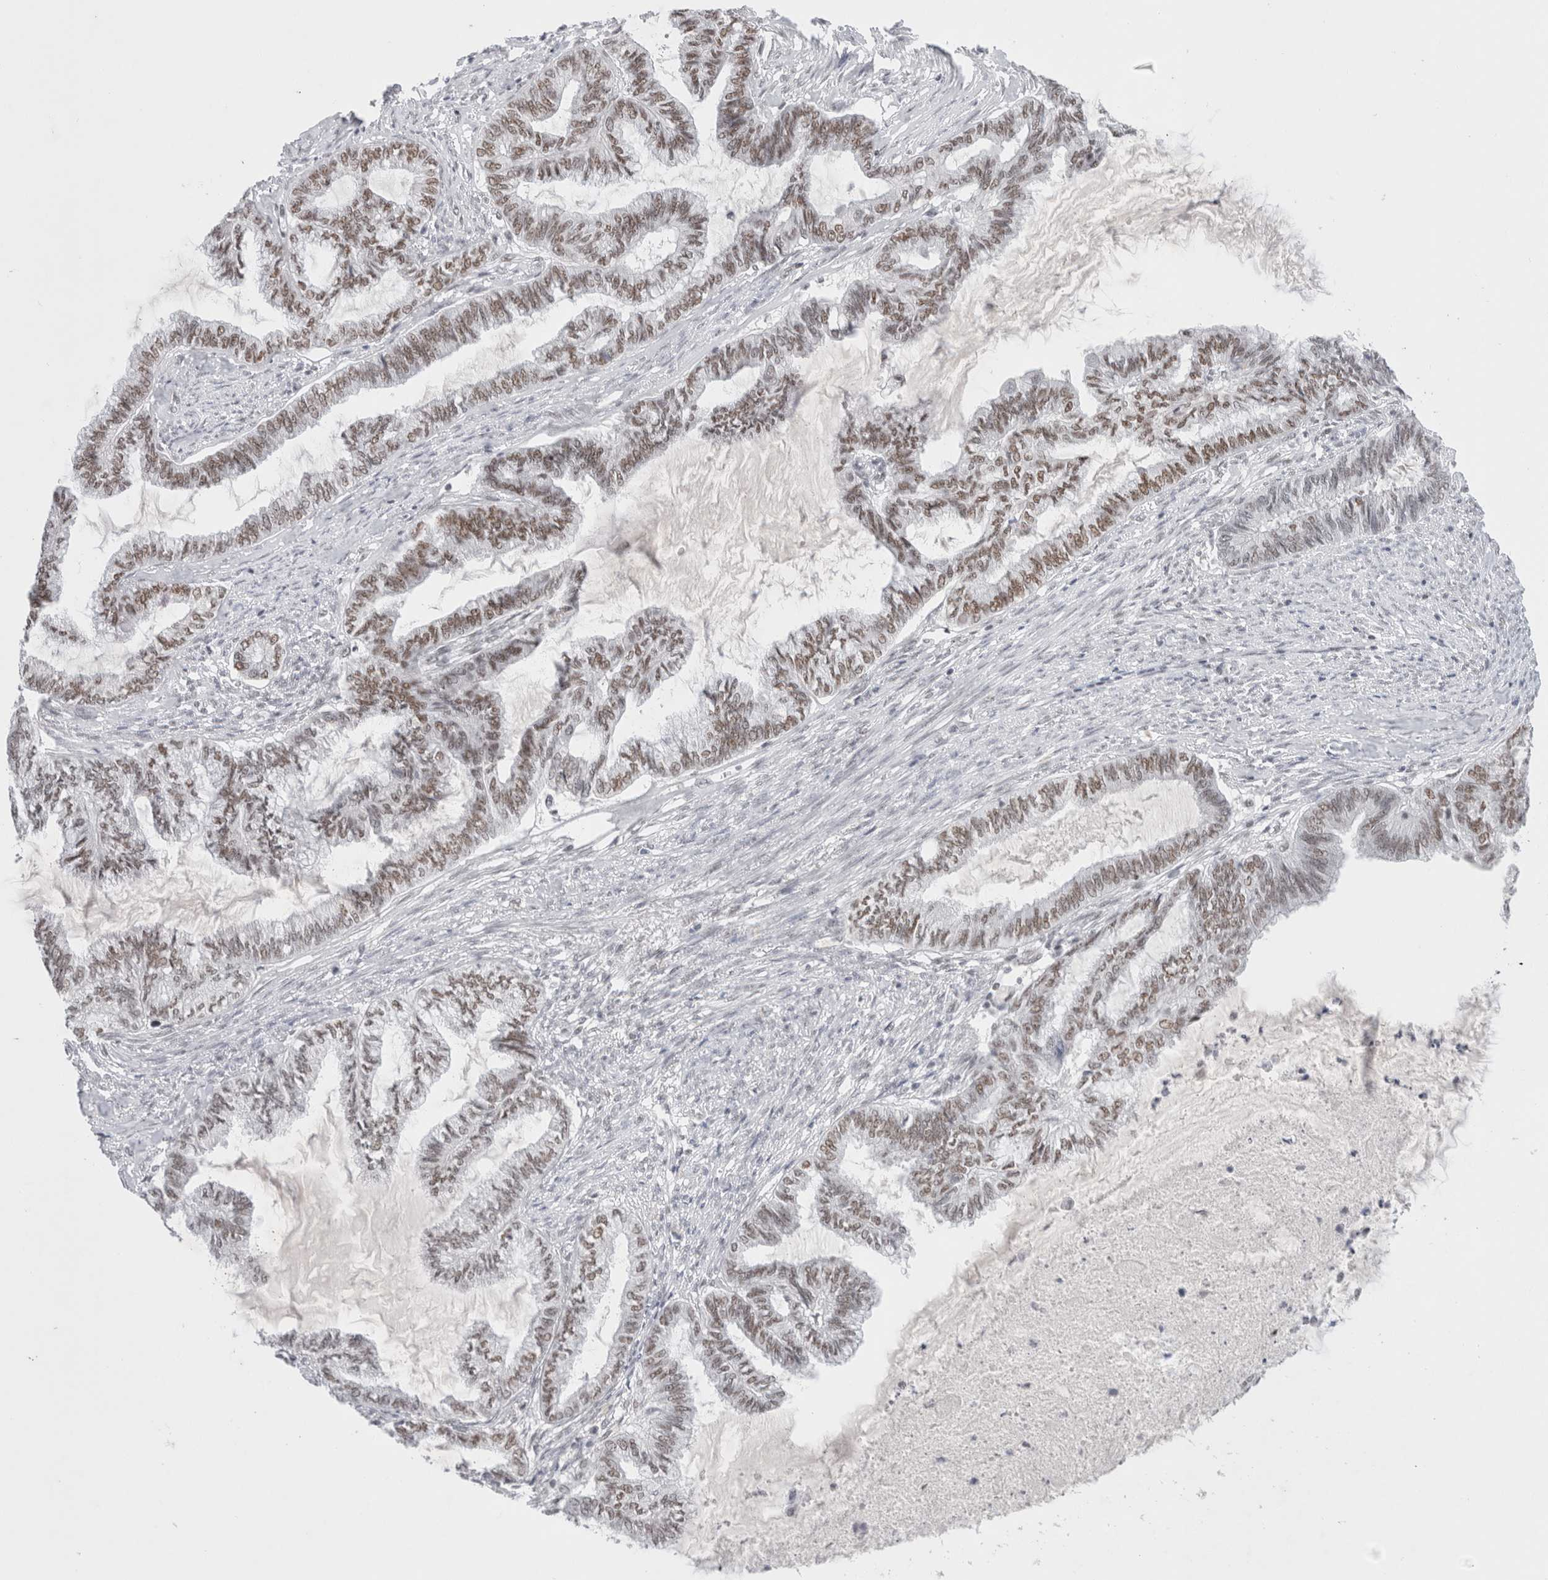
{"staining": {"intensity": "moderate", "quantity": ">75%", "location": "nuclear"}, "tissue": "endometrial cancer", "cell_type": "Tumor cells", "image_type": "cancer", "snomed": [{"axis": "morphology", "description": "Adenocarcinoma, NOS"}, {"axis": "topography", "description": "Endometrium"}], "caption": "High-power microscopy captured an immunohistochemistry (IHC) micrograph of adenocarcinoma (endometrial), revealing moderate nuclear staining in approximately >75% of tumor cells. (Brightfield microscopy of DAB IHC at high magnification).", "gene": "COPS7A", "patient": {"sex": "female", "age": 86}}